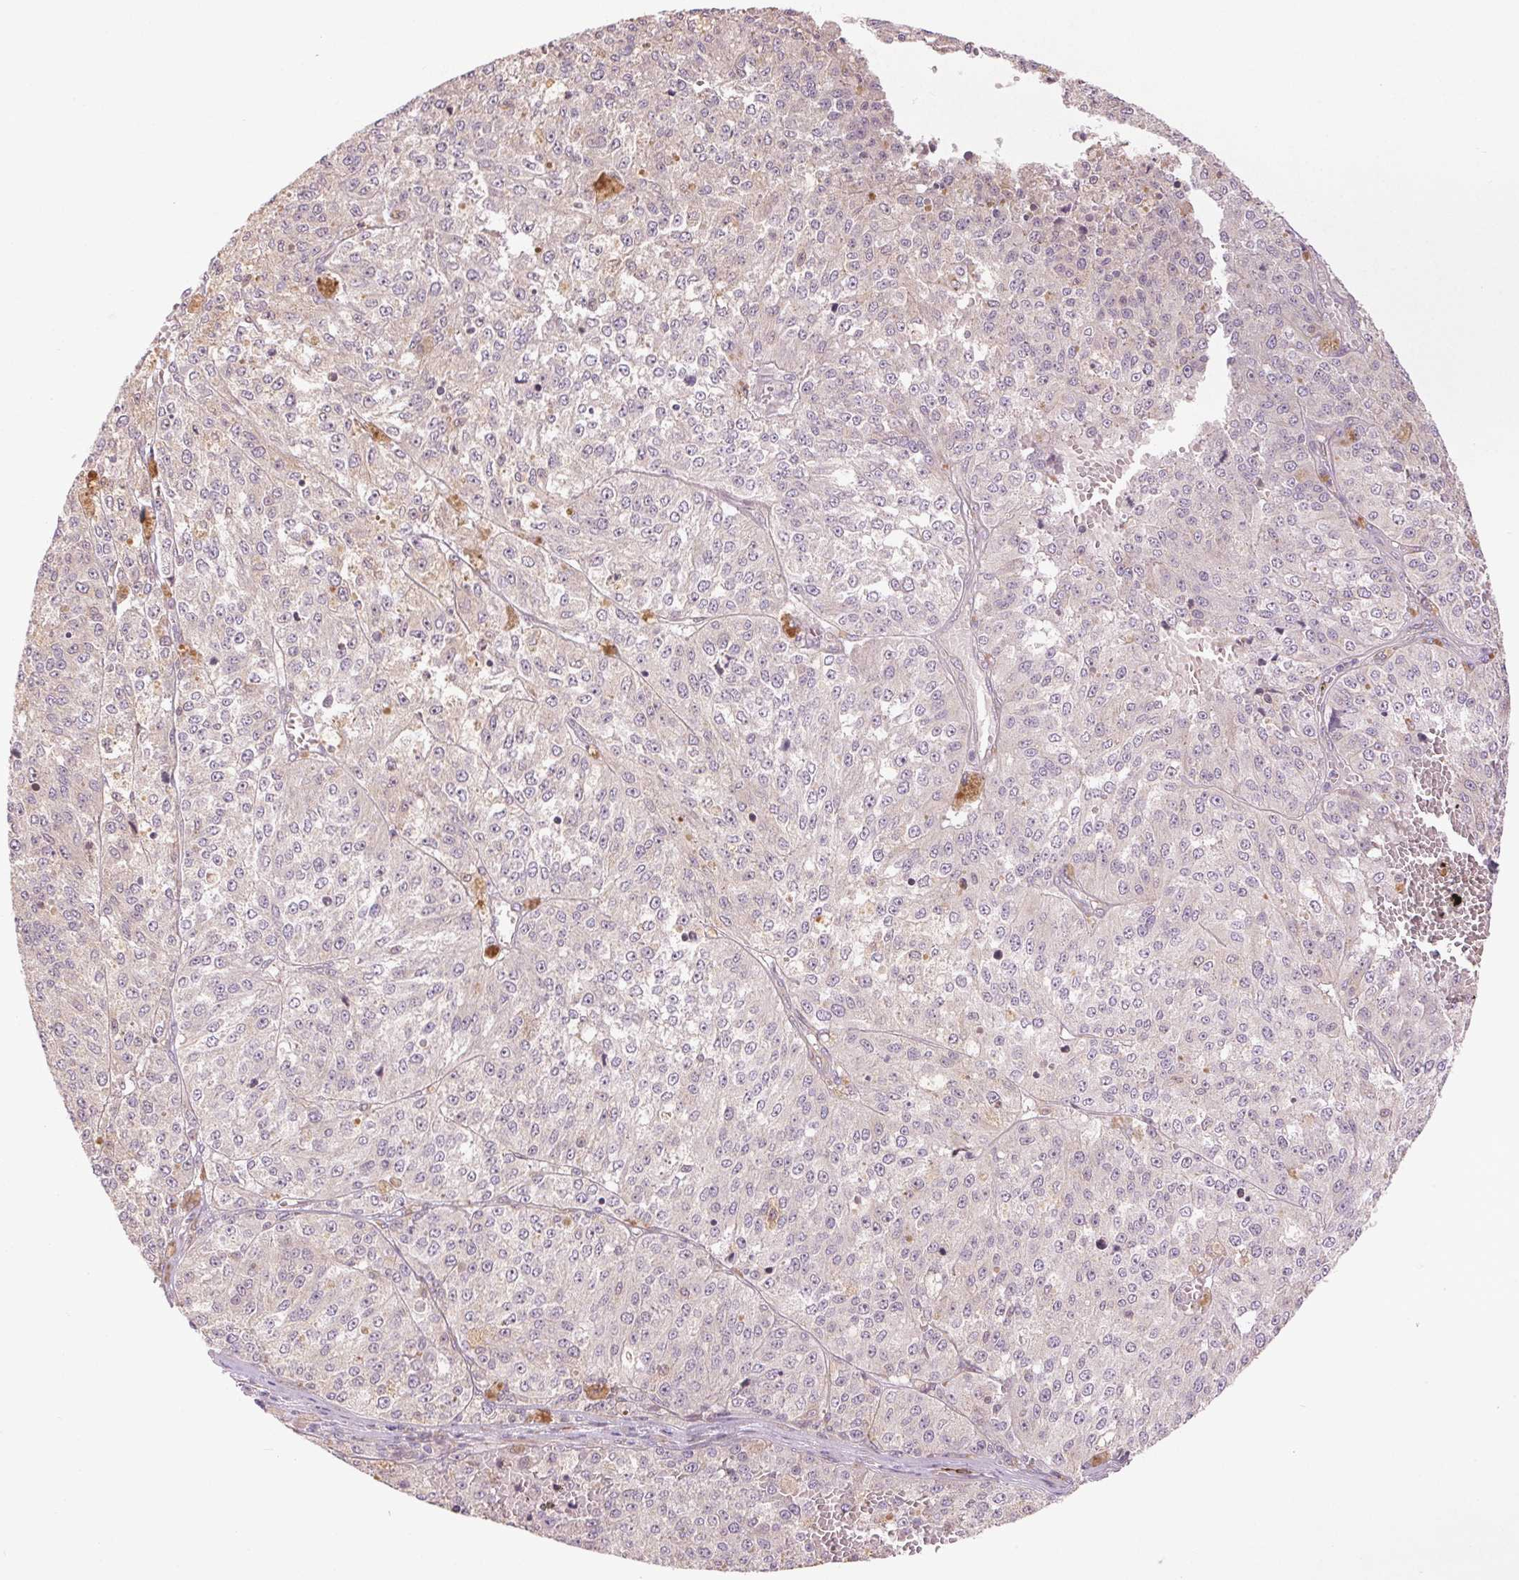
{"staining": {"intensity": "negative", "quantity": "none", "location": "none"}, "tissue": "melanoma", "cell_type": "Tumor cells", "image_type": "cancer", "snomed": [{"axis": "morphology", "description": "Malignant melanoma, Metastatic site"}, {"axis": "topography", "description": "Lymph node"}], "caption": "This is an IHC photomicrograph of malignant melanoma (metastatic site). There is no positivity in tumor cells.", "gene": "METTL17", "patient": {"sex": "female", "age": 64}}